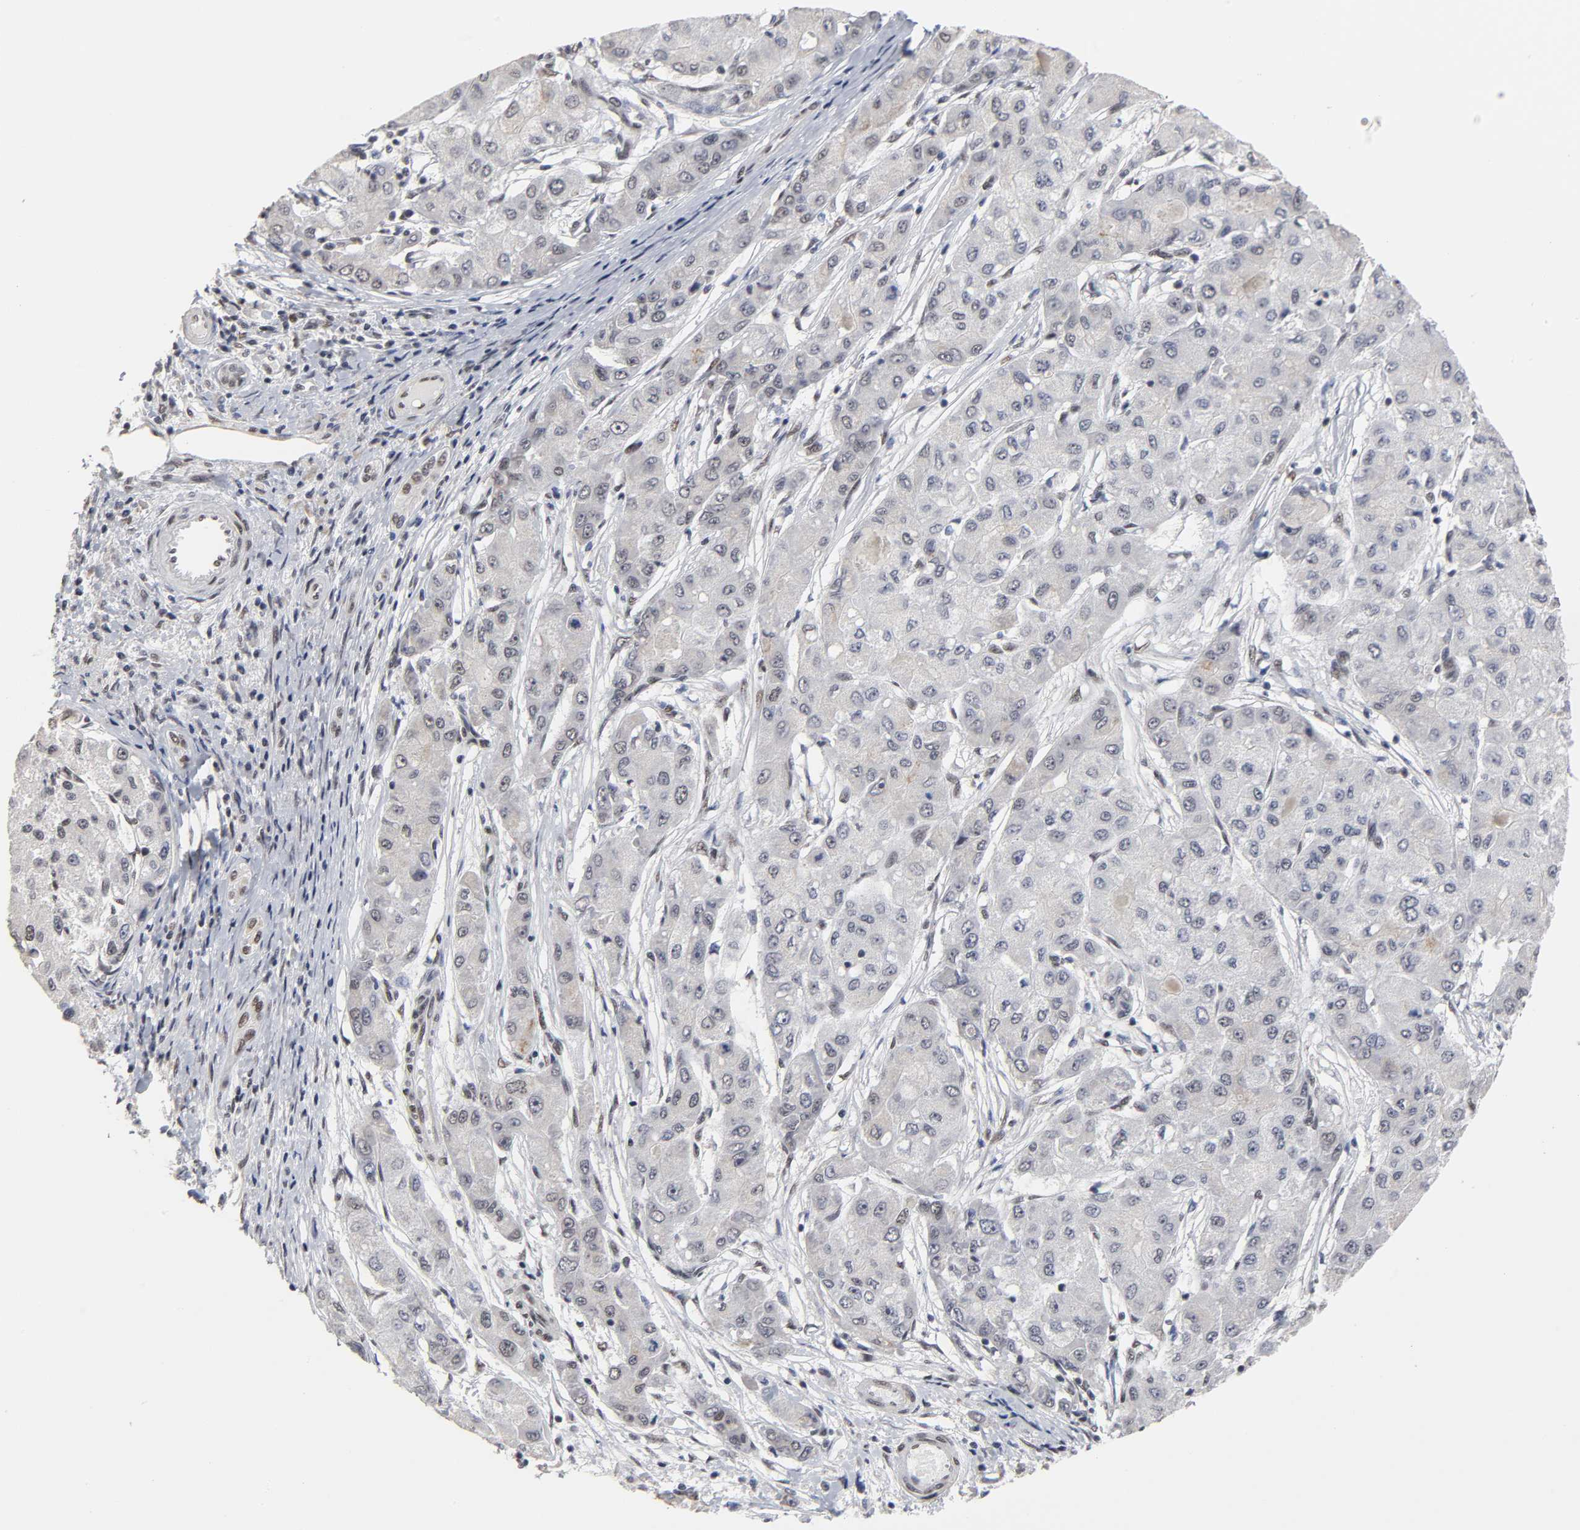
{"staining": {"intensity": "weak", "quantity": "<25%", "location": "nuclear"}, "tissue": "liver cancer", "cell_type": "Tumor cells", "image_type": "cancer", "snomed": [{"axis": "morphology", "description": "Carcinoma, Hepatocellular, NOS"}, {"axis": "topography", "description": "Liver"}], "caption": "High power microscopy histopathology image of an IHC image of liver hepatocellular carcinoma, revealing no significant positivity in tumor cells.", "gene": "TRIM33", "patient": {"sex": "male", "age": 80}}